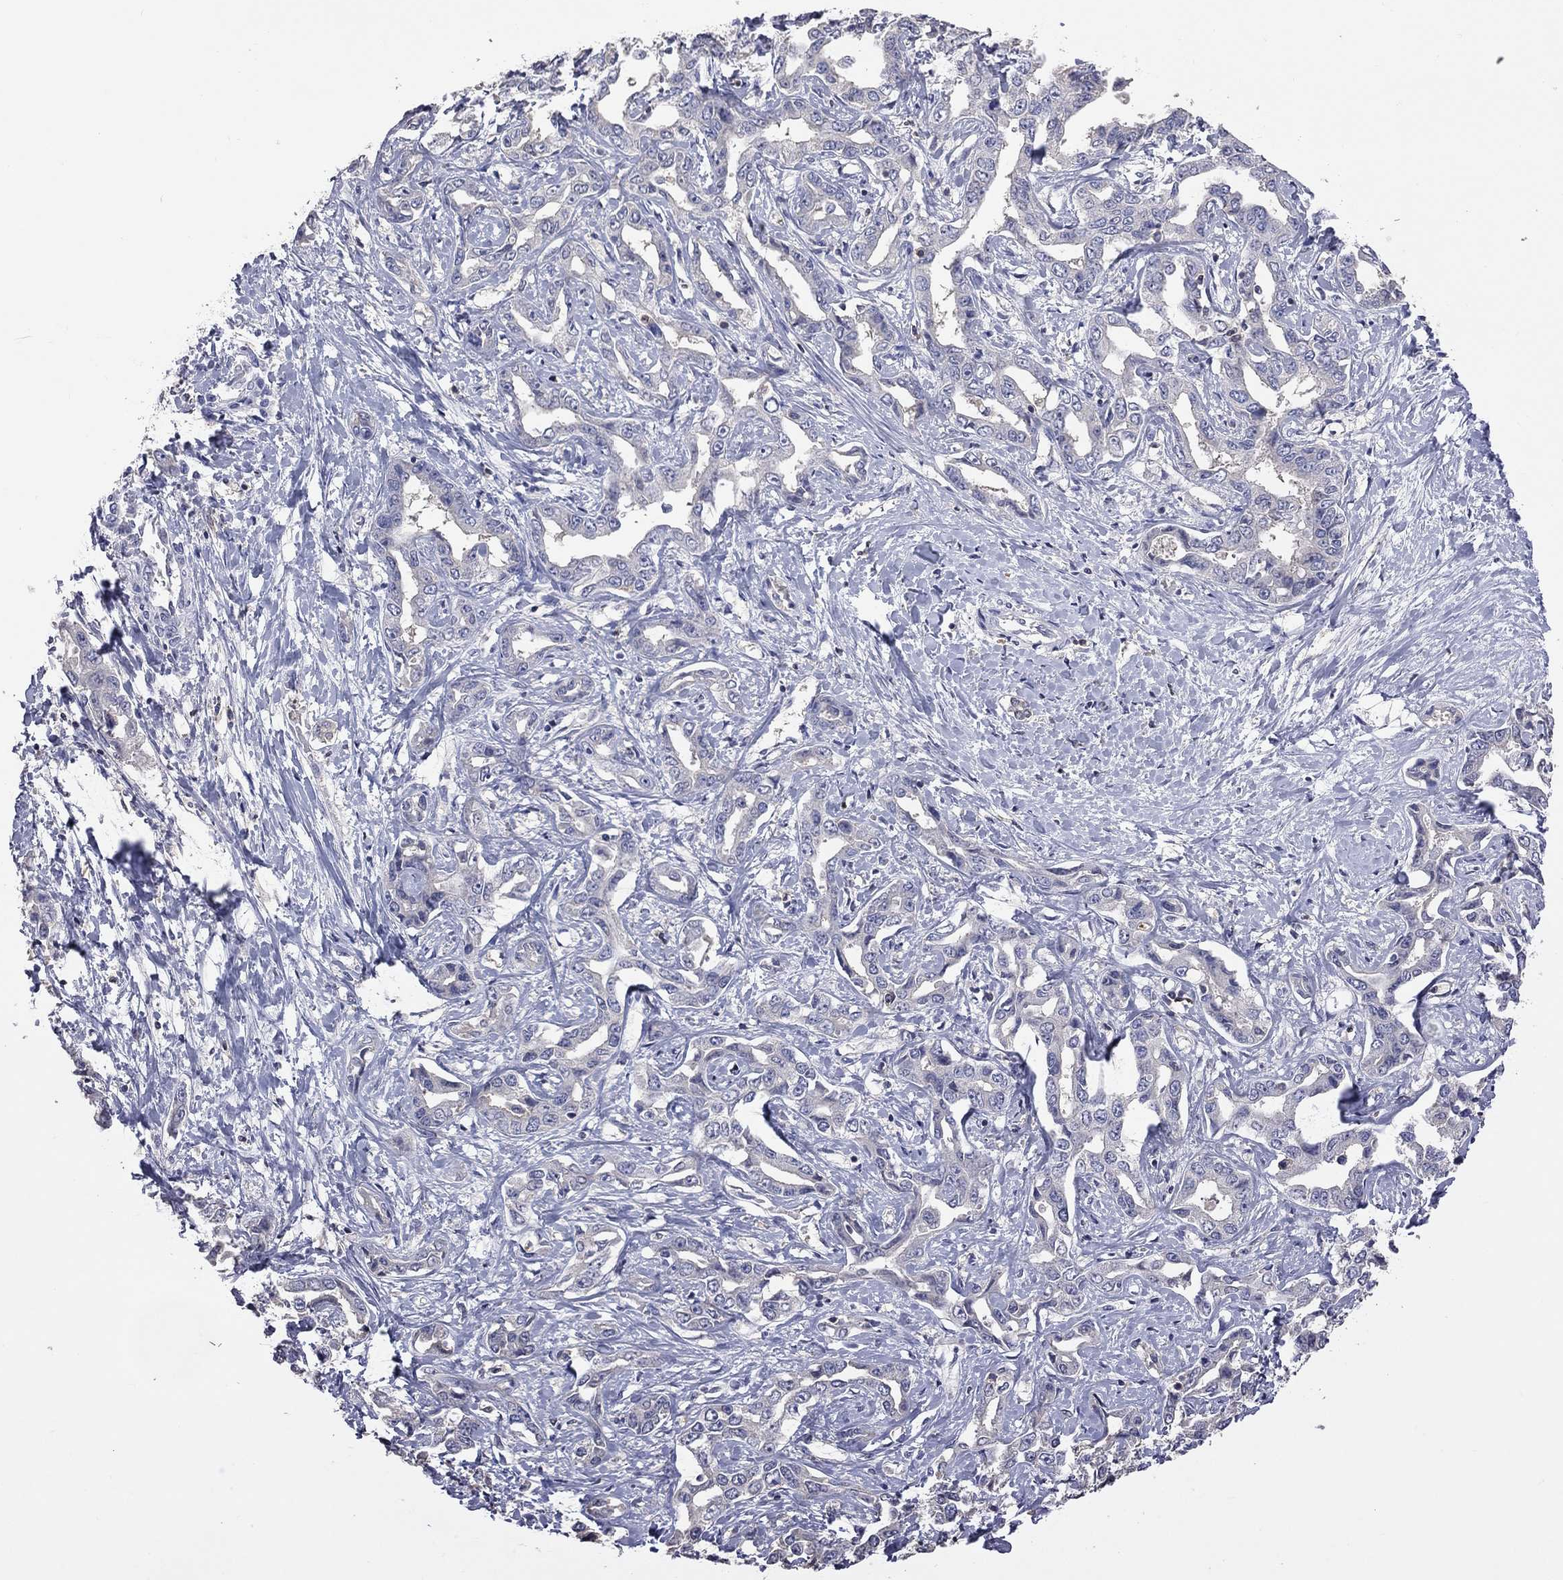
{"staining": {"intensity": "negative", "quantity": "none", "location": "none"}, "tissue": "liver cancer", "cell_type": "Tumor cells", "image_type": "cancer", "snomed": [{"axis": "morphology", "description": "Cholangiocarcinoma"}, {"axis": "topography", "description": "Liver"}], "caption": "Tumor cells show no significant expression in liver cholangiocarcinoma.", "gene": "IPCEF1", "patient": {"sex": "male", "age": 59}}